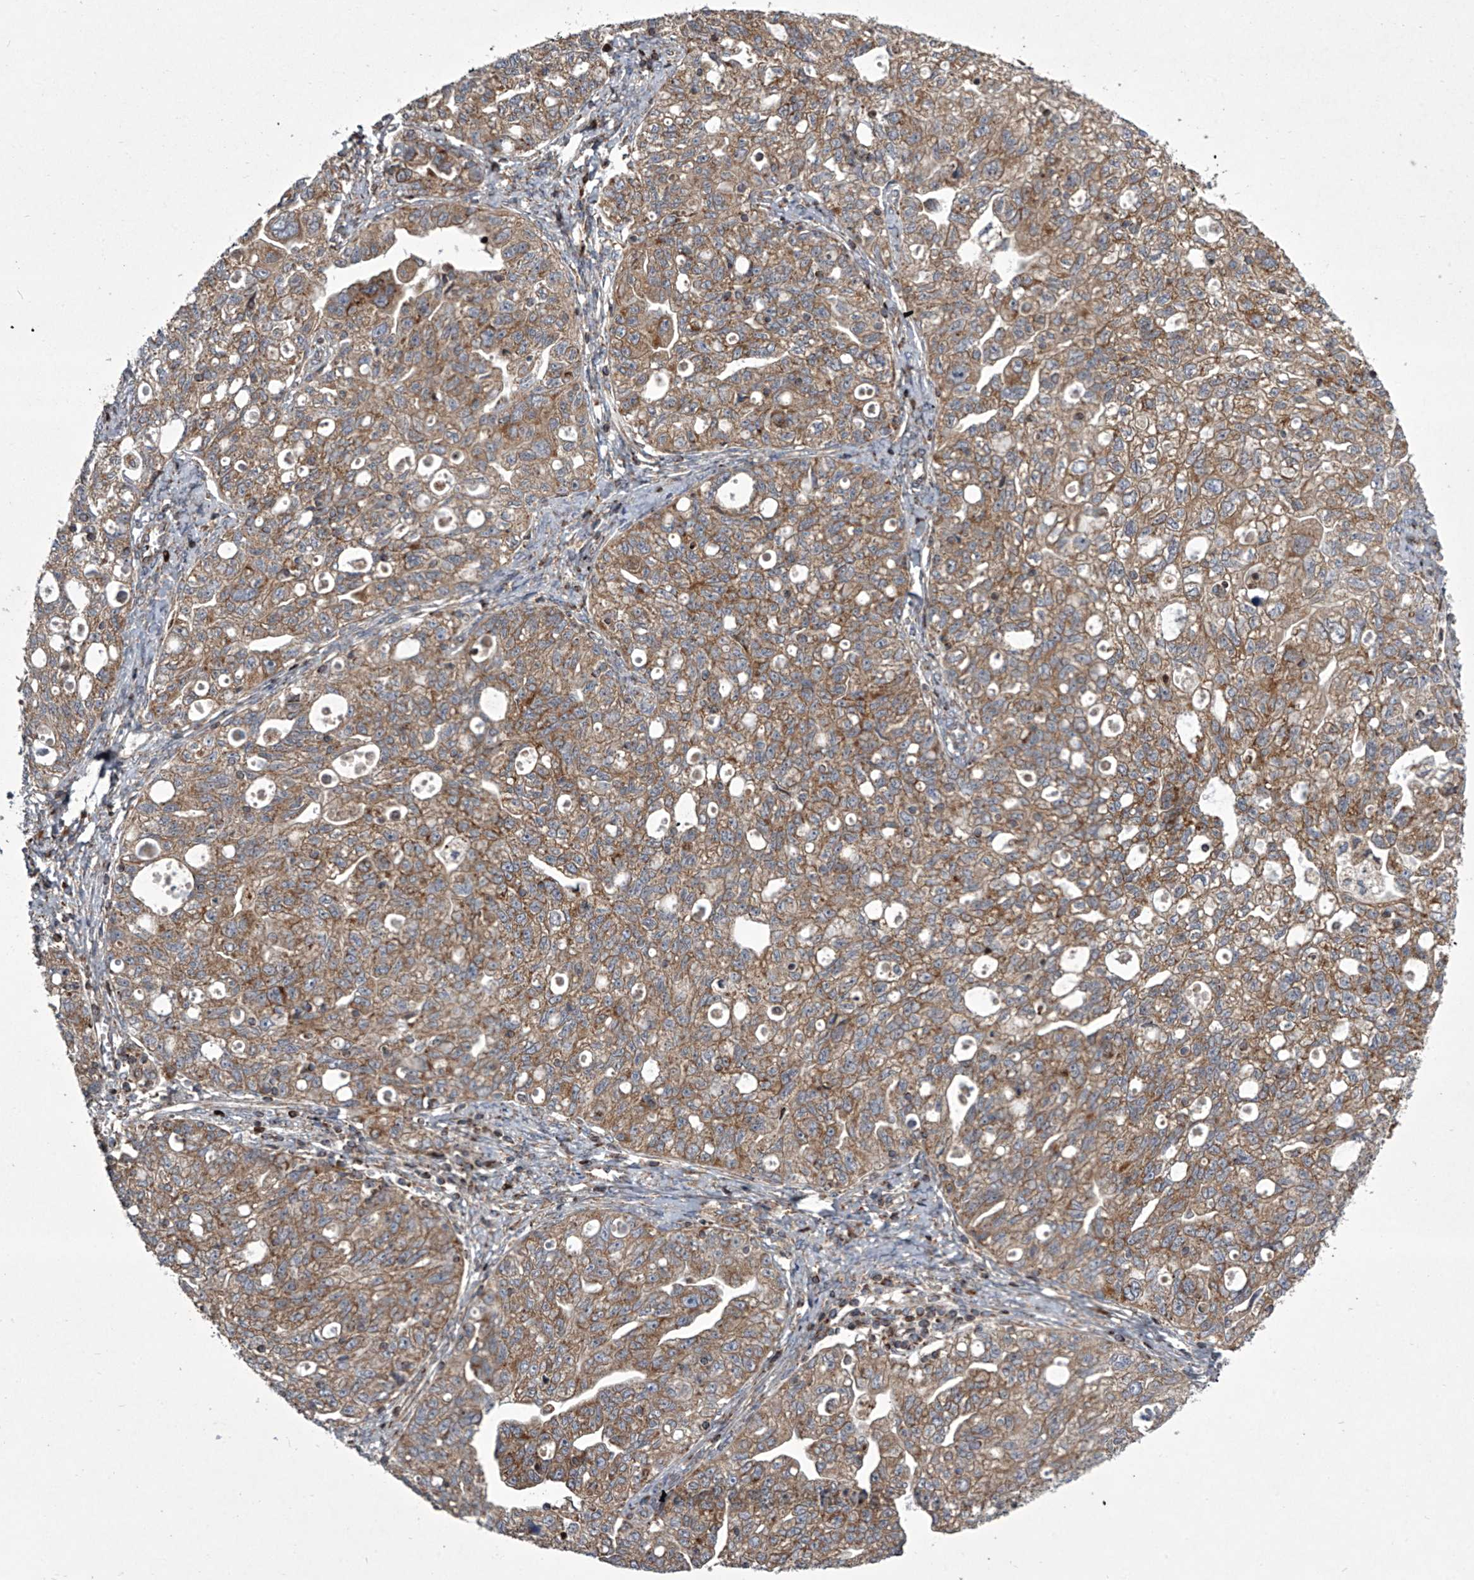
{"staining": {"intensity": "moderate", "quantity": ">75%", "location": "cytoplasmic/membranous"}, "tissue": "ovarian cancer", "cell_type": "Tumor cells", "image_type": "cancer", "snomed": [{"axis": "morphology", "description": "Carcinoma, NOS"}, {"axis": "morphology", "description": "Cystadenocarcinoma, serous, NOS"}, {"axis": "topography", "description": "Ovary"}], "caption": "Protein expression analysis of carcinoma (ovarian) exhibits moderate cytoplasmic/membranous expression in about >75% of tumor cells.", "gene": "STRADA", "patient": {"sex": "female", "age": 69}}